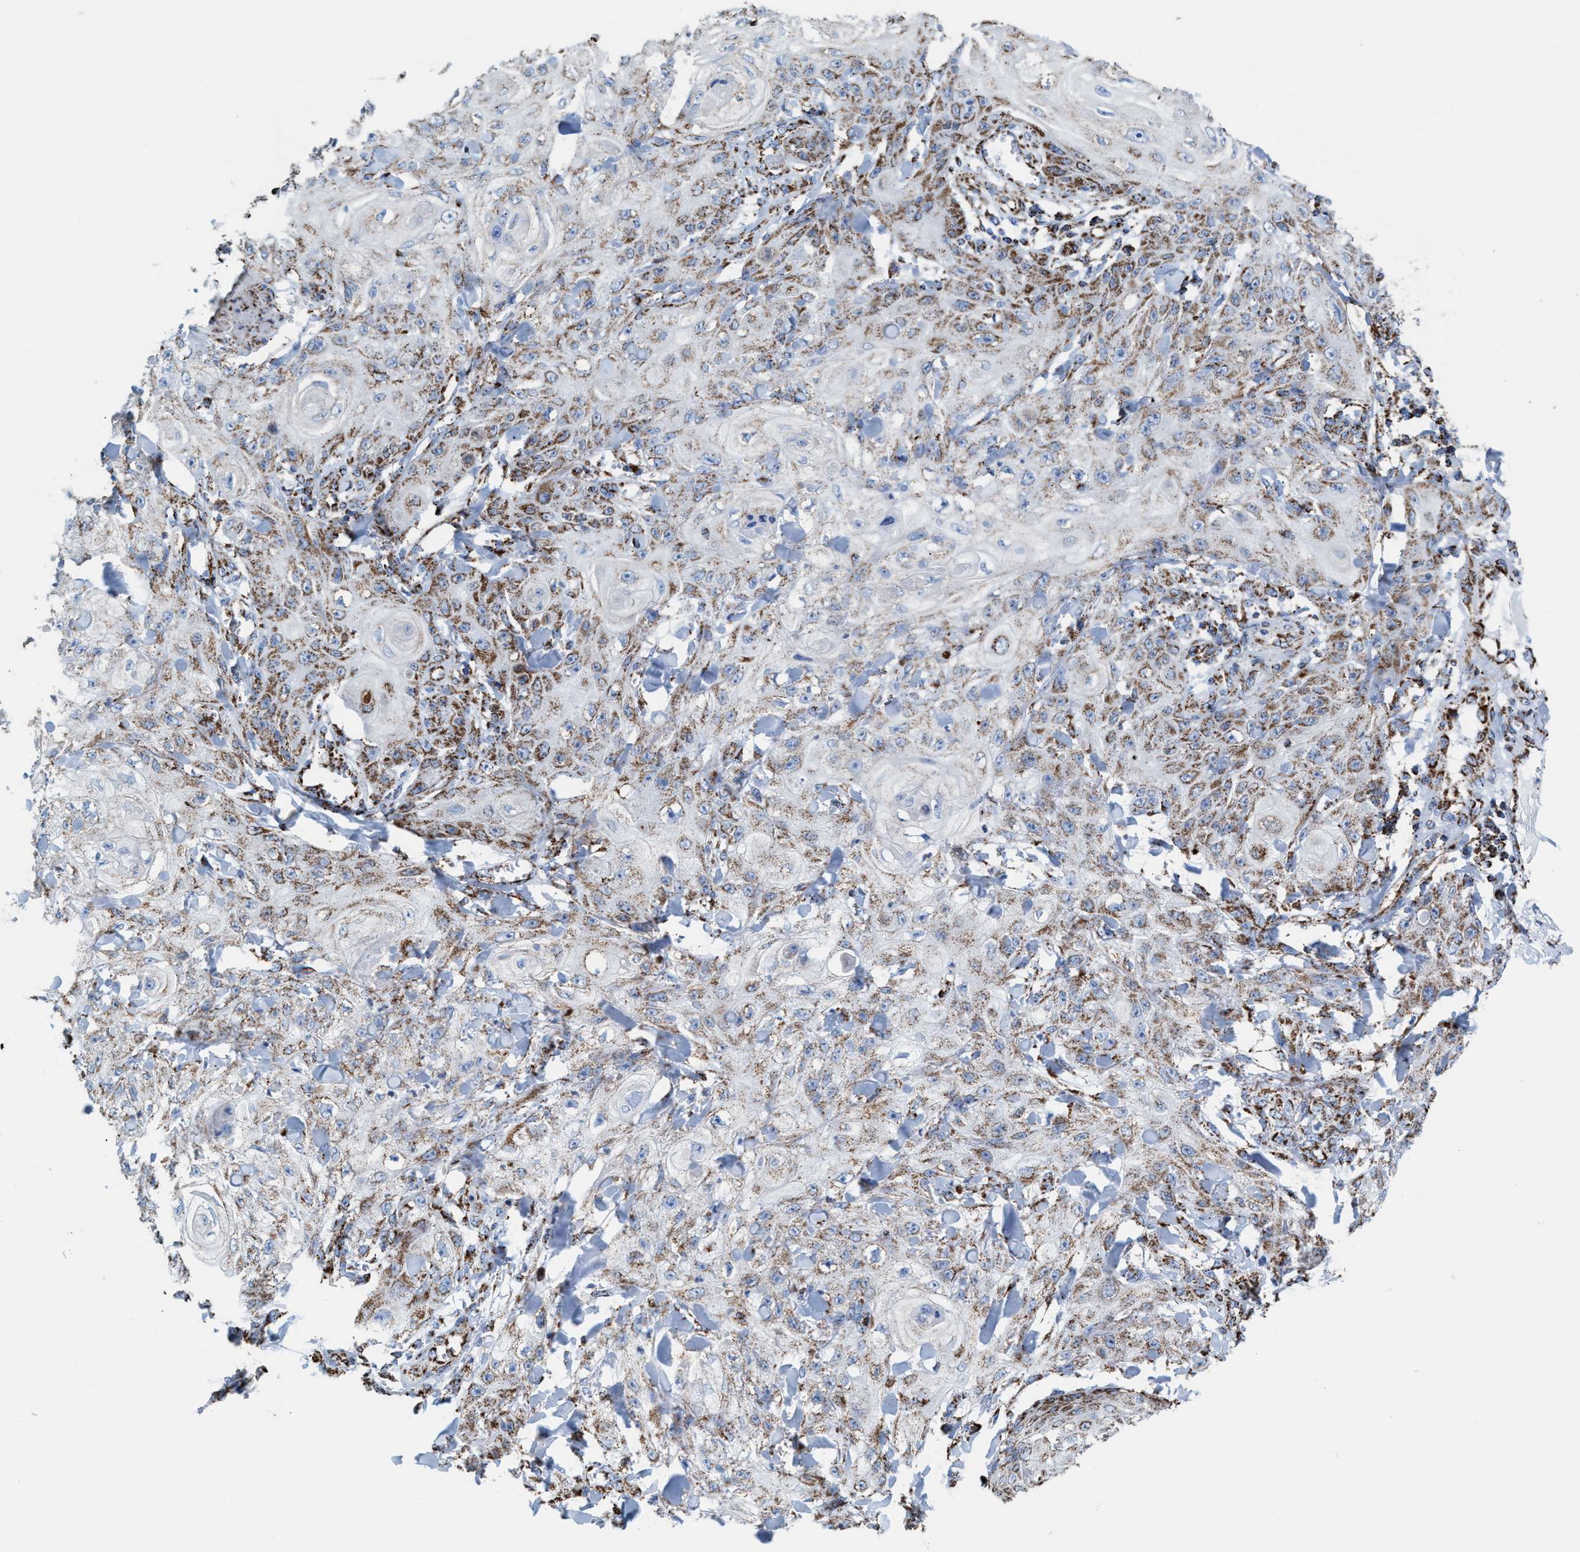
{"staining": {"intensity": "moderate", "quantity": "25%-75%", "location": "cytoplasmic/membranous"}, "tissue": "skin cancer", "cell_type": "Tumor cells", "image_type": "cancer", "snomed": [{"axis": "morphology", "description": "Squamous cell carcinoma, NOS"}, {"axis": "topography", "description": "Skin"}], "caption": "Immunohistochemistry (IHC) staining of skin cancer, which displays medium levels of moderate cytoplasmic/membranous staining in about 25%-75% of tumor cells indicating moderate cytoplasmic/membranous protein staining. The staining was performed using DAB (brown) for protein detection and nuclei were counterstained in hematoxylin (blue).", "gene": "ECHS1", "patient": {"sex": "male", "age": 74}}